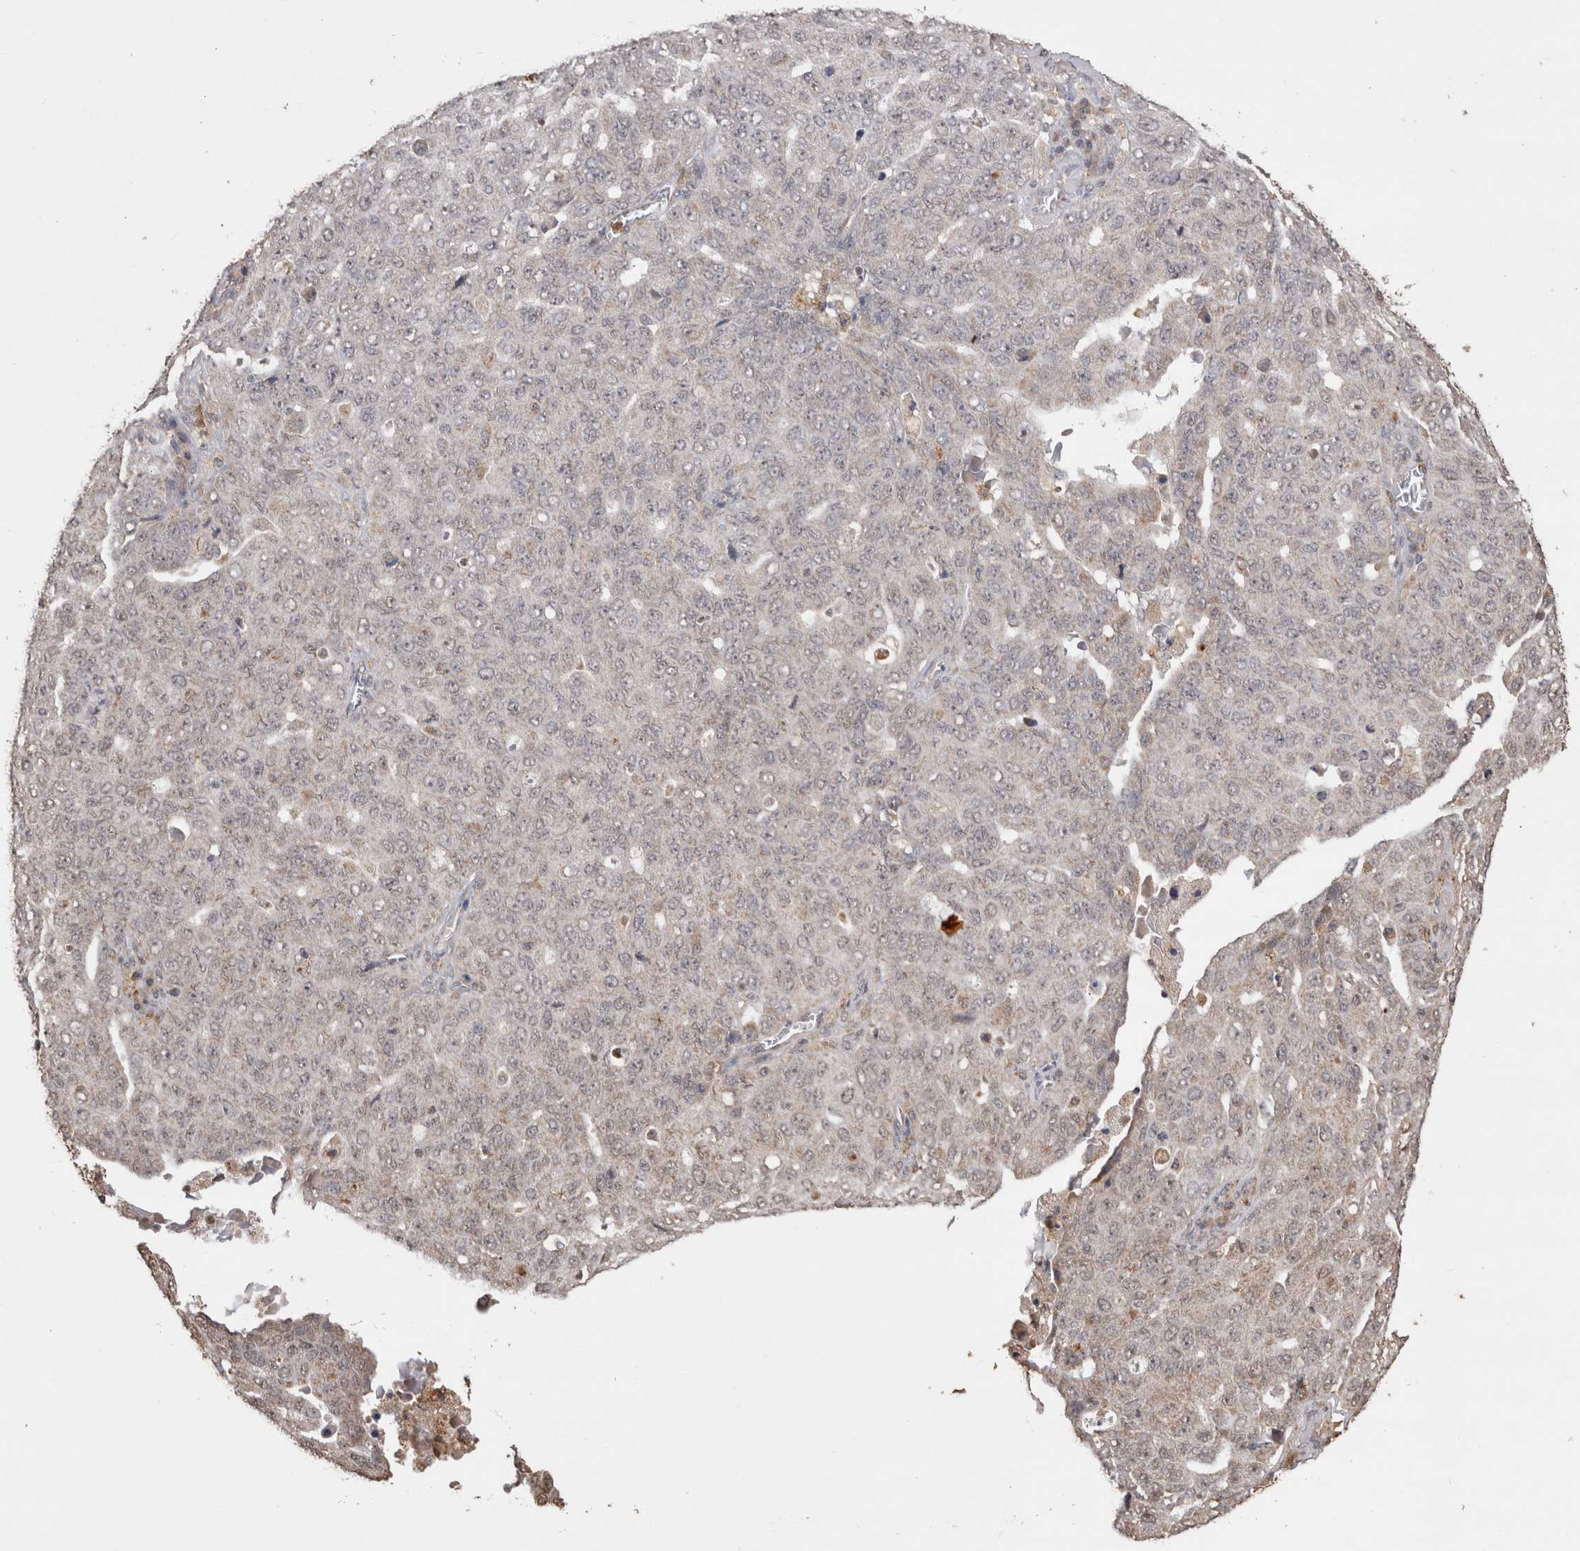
{"staining": {"intensity": "negative", "quantity": "none", "location": "none"}, "tissue": "ovarian cancer", "cell_type": "Tumor cells", "image_type": "cancer", "snomed": [{"axis": "morphology", "description": "Carcinoma, endometroid"}, {"axis": "topography", "description": "Ovary"}], "caption": "Histopathology image shows no protein staining in tumor cells of ovarian endometroid carcinoma tissue.", "gene": "GRK5", "patient": {"sex": "female", "age": 62}}